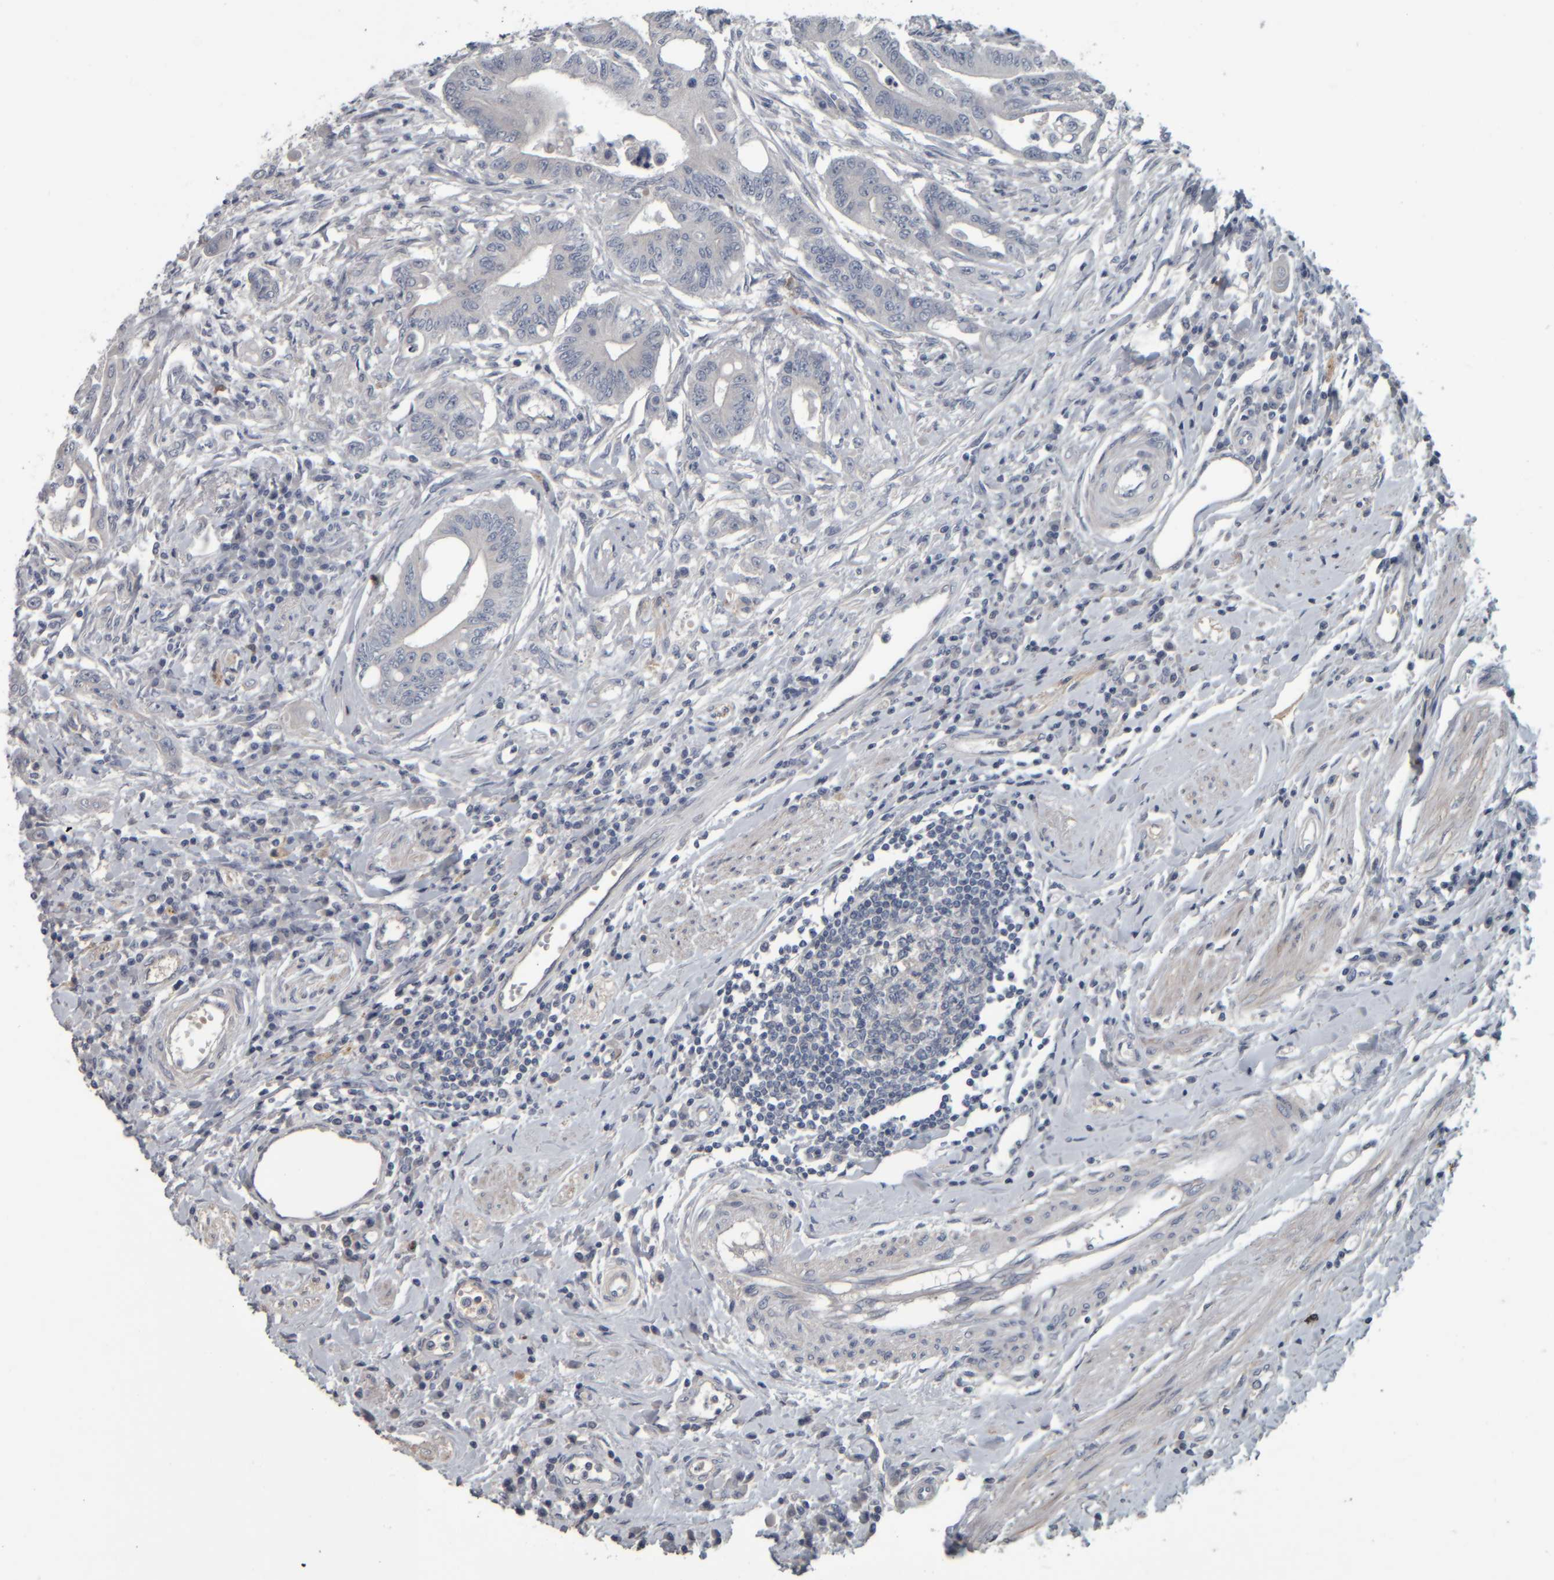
{"staining": {"intensity": "negative", "quantity": "none", "location": "none"}, "tissue": "colorectal cancer", "cell_type": "Tumor cells", "image_type": "cancer", "snomed": [{"axis": "morphology", "description": "Adenoma, NOS"}, {"axis": "morphology", "description": "Adenocarcinoma, NOS"}, {"axis": "topography", "description": "Colon"}], "caption": "Immunohistochemical staining of colorectal cancer exhibits no significant expression in tumor cells.", "gene": "CAVIN4", "patient": {"sex": "male", "age": 79}}